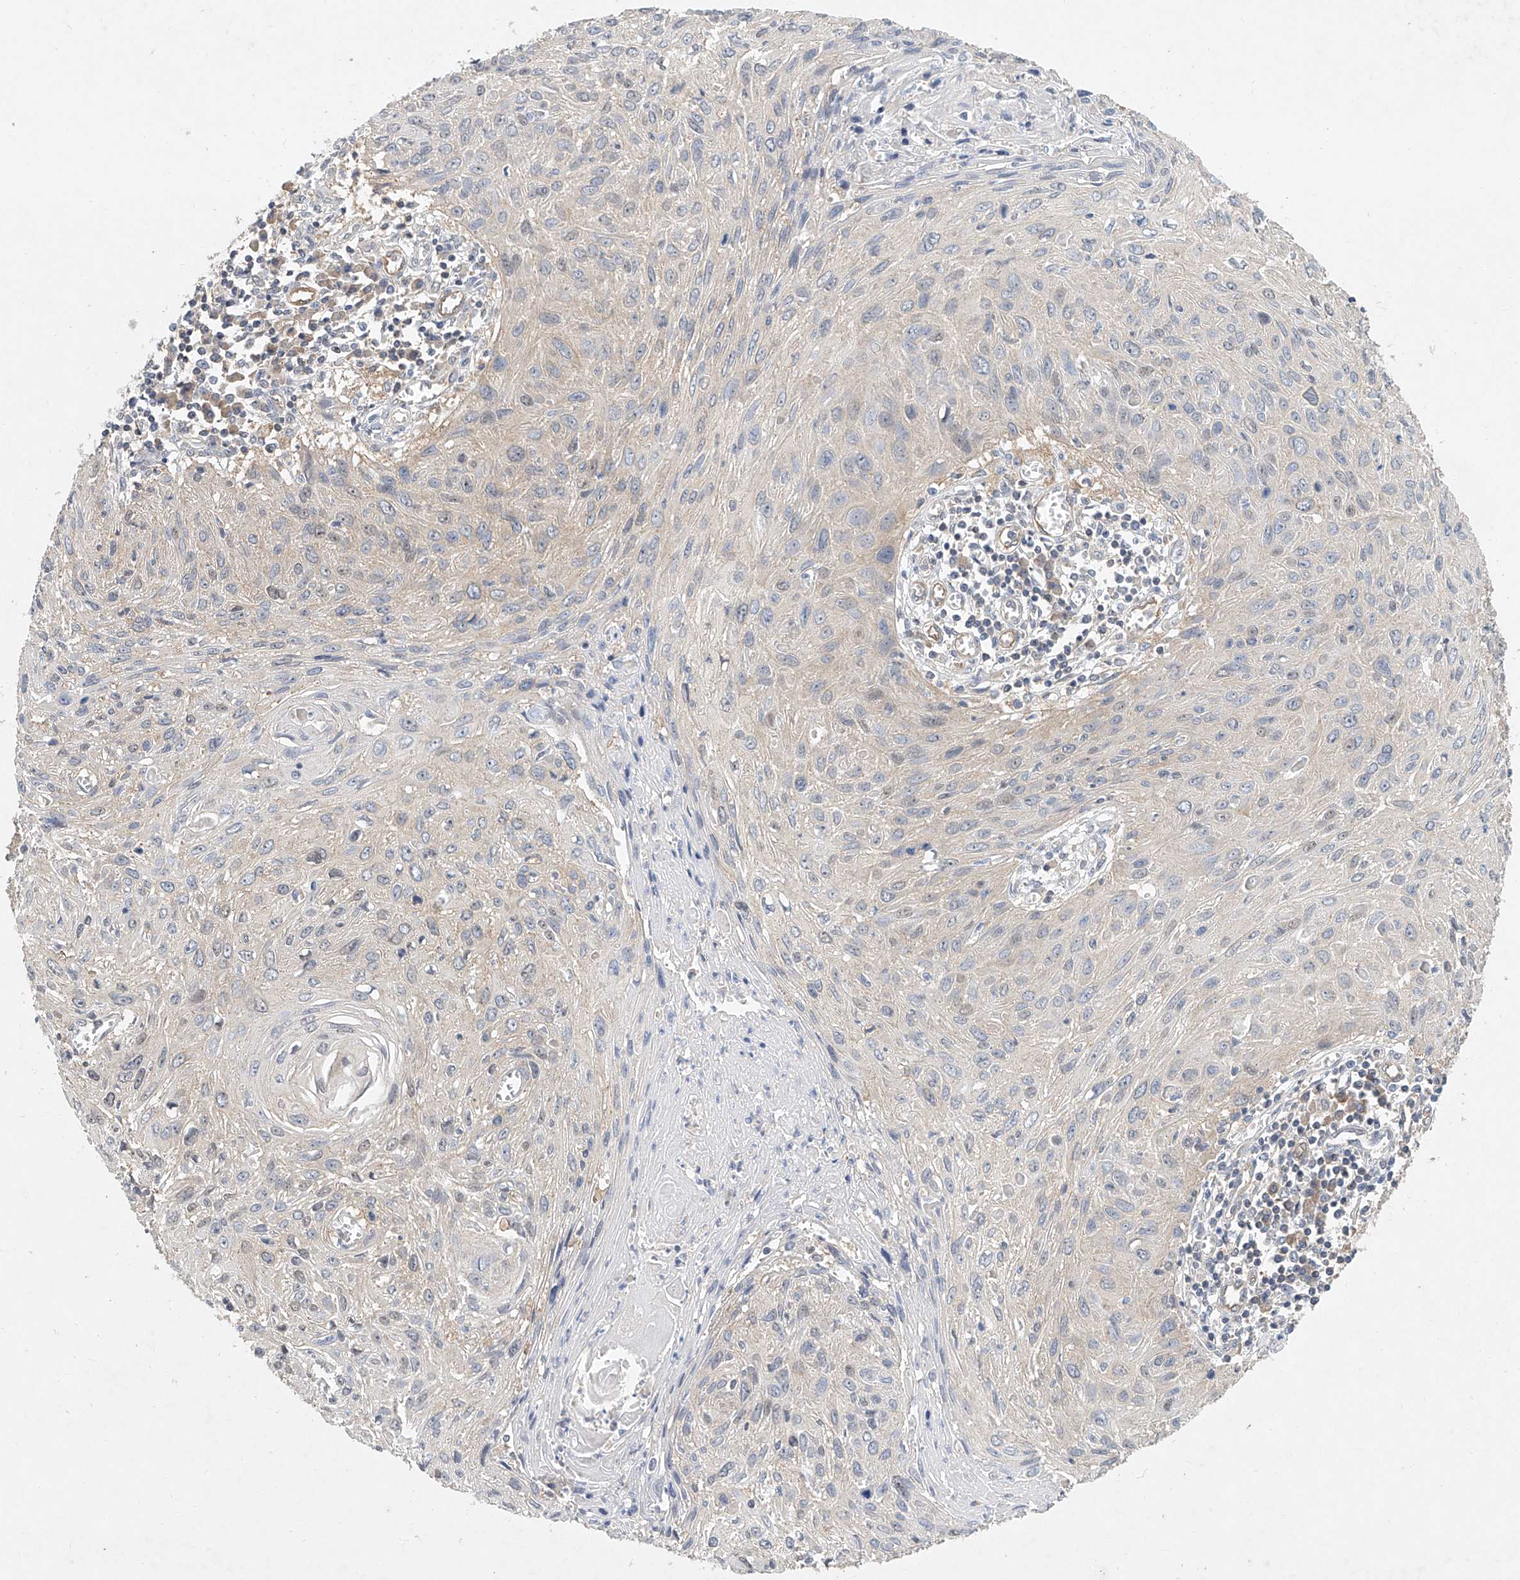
{"staining": {"intensity": "weak", "quantity": "25%-75%", "location": "cytoplasmic/membranous"}, "tissue": "cervical cancer", "cell_type": "Tumor cells", "image_type": "cancer", "snomed": [{"axis": "morphology", "description": "Squamous cell carcinoma, NOS"}, {"axis": "topography", "description": "Cervix"}], "caption": "IHC staining of cervical cancer, which demonstrates low levels of weak cytoplasmic/membranous staining in approximately 25%-75% of tumor cells indicating weak cytoplasmic/membranous protein staining. The staining was performed using DAB (brown) for protein detection and nuclei were counterstained in hematoxylin (blue).", "gene": "CARMIL1", "patient": {"sex": "female", "age": 51}}